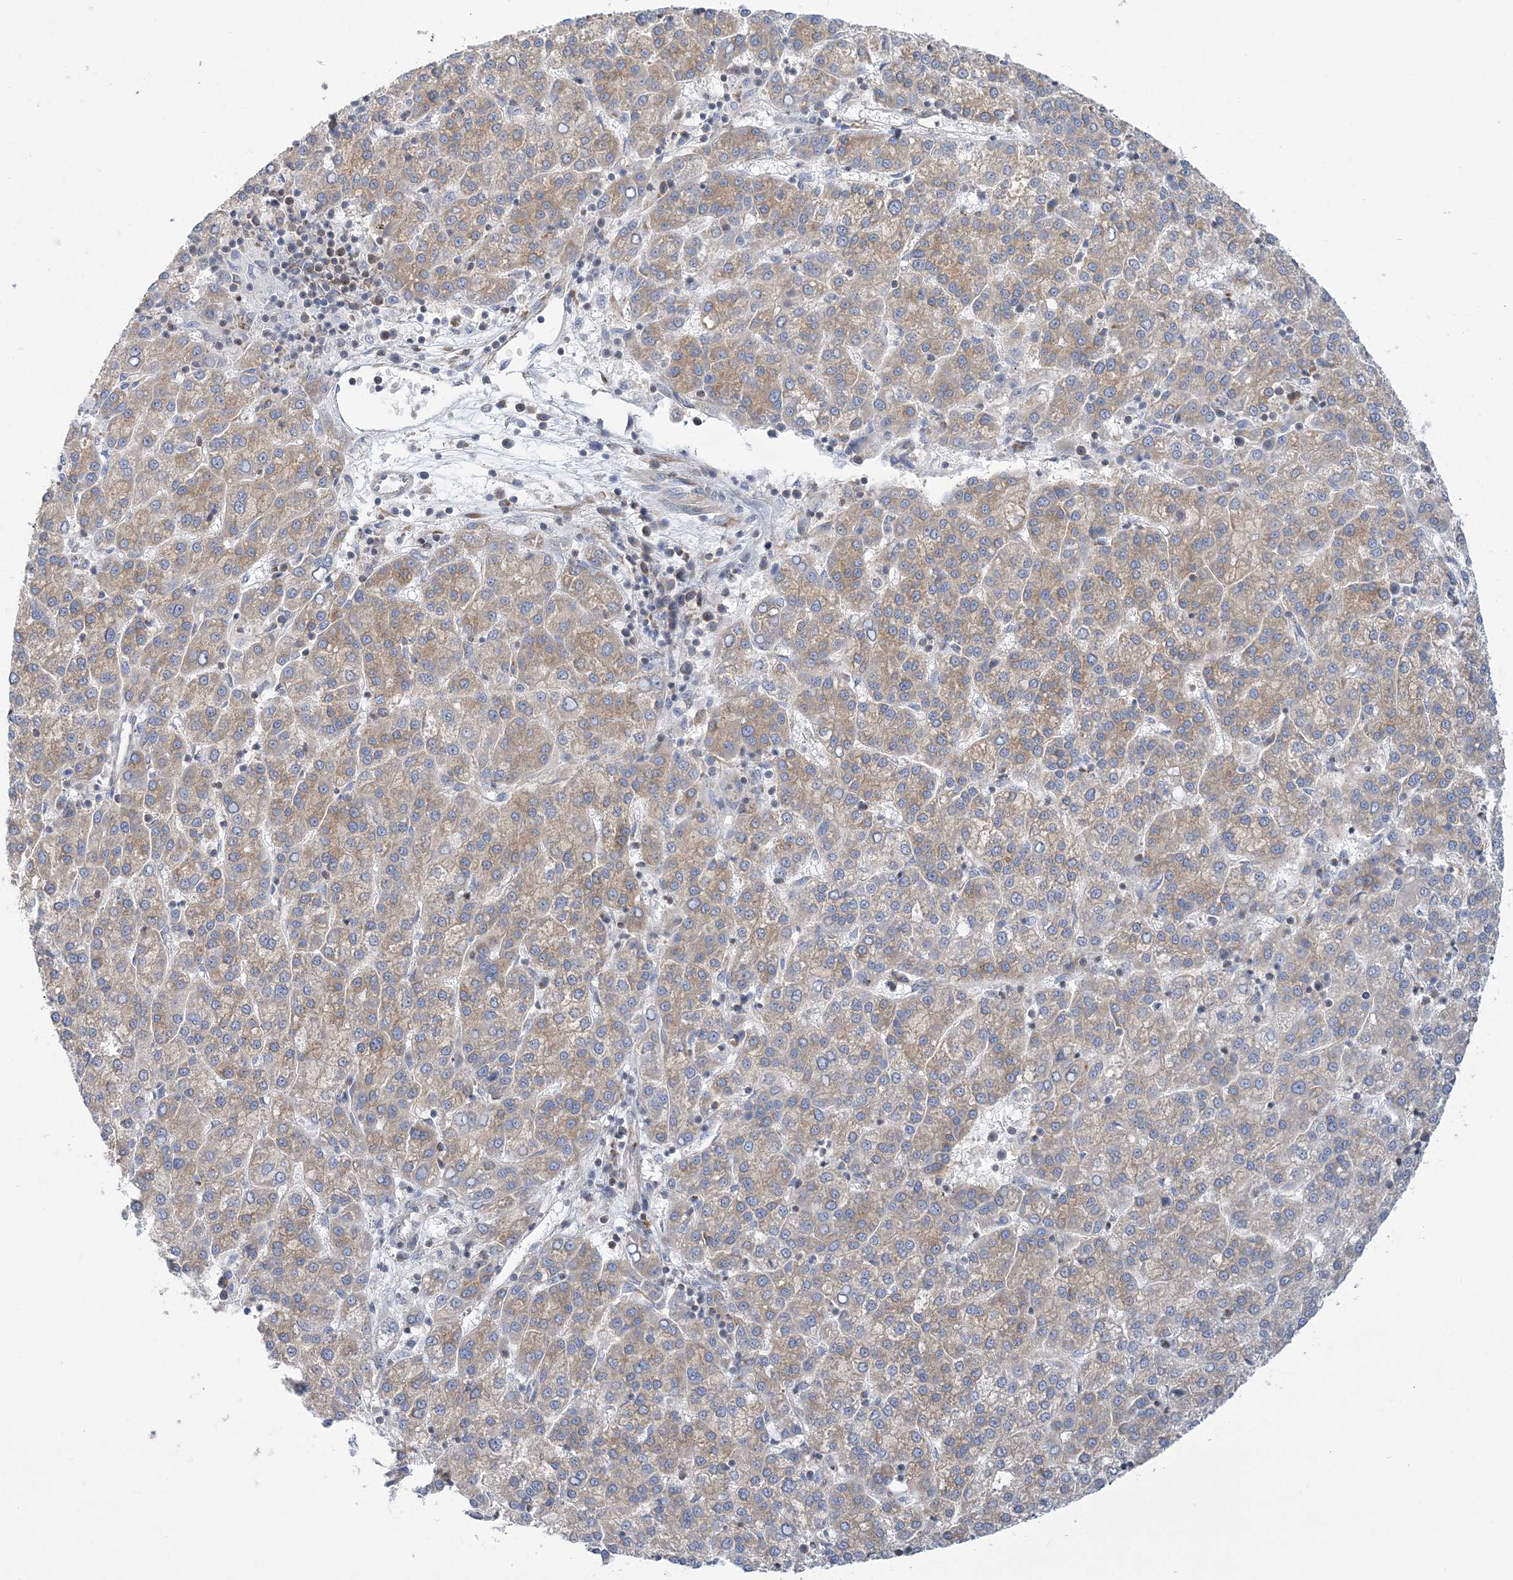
{"staining": {"intensity": "weak", "quantity": ">75%", "location": "cytoplasmic/membranous"}, "tissue": "liver cancer", "cell_type": "Tumor cells", "image_type": "cancer", "snomed": [{"axis": "morphology", "description": "Carcinoma, Hepatocellular, NOS"}, {"axis": "topography", "description": "Liver"}], "caption": "Human liver cancer stained with a protein marker demonstrates weak staining in tumor cells.", "gene": "FAM114A2", "patient": {"sex": "female", "age": 58}}